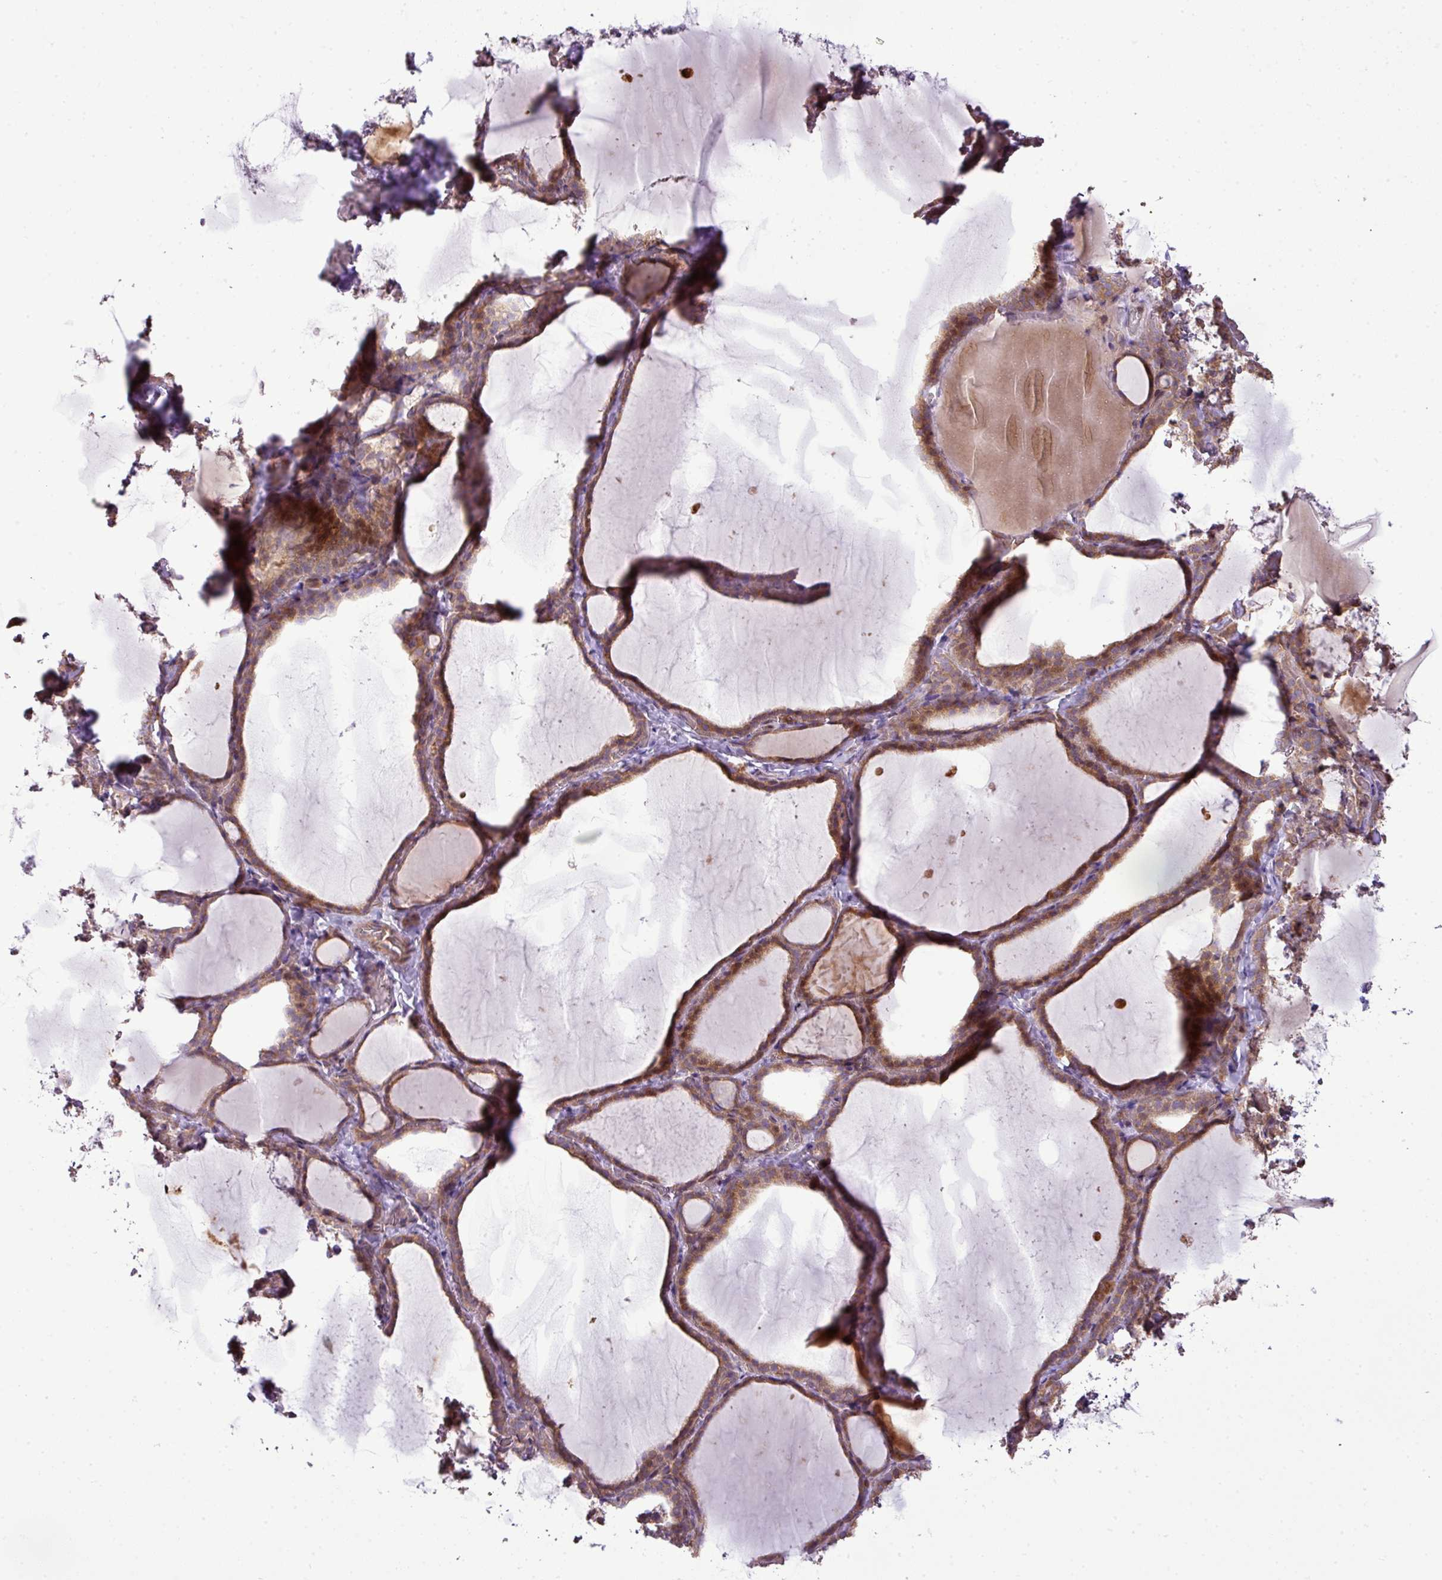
{"staining": {"intensity": "moderate", "quantity": ">75%", "location": "cytoplasmic/membranous"}, "tissue": "thyroid gland", "cell_type": "Glandular cells", "image_type": "normal", "snomed": [{"axis": "morphology", "description": "Normal tissue, NOS"}, {"axis": "topography", "description": "Thyroid gland"}], "caption": "The image demonstrates a brown stain indicating the presence of a protein in the cytoplasmic/membranous of glandular cells in thyroid gland. (Stains: DAB in brown, nuclei in blue, Microscopy: brightfield microscopy at high magnification).", "gene": "COX18", "patient": {"sex": "female", "age": 22}}